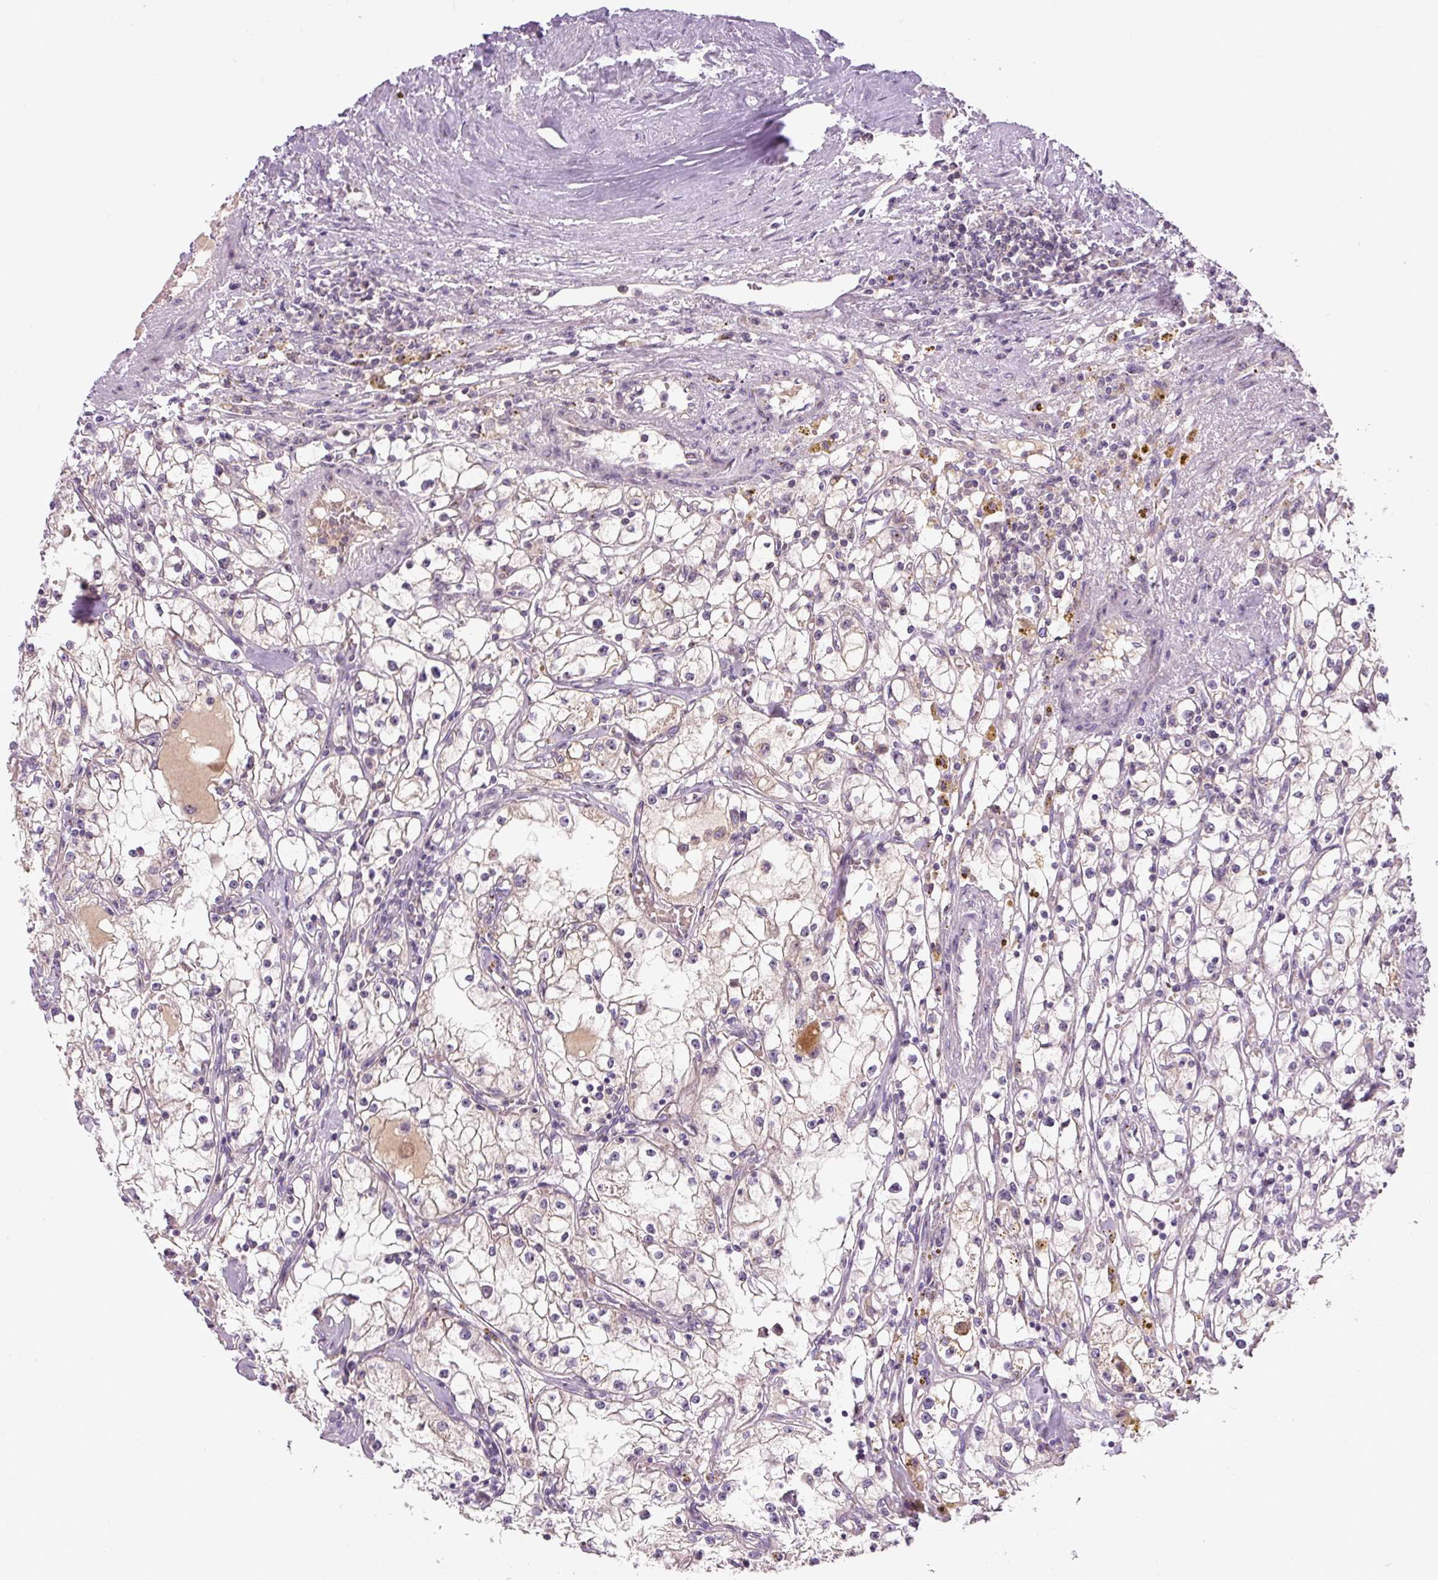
{"staining": {"intensity": "negative", "quantity": "none", "location": "none"}, "tissue": "renal cancer", "cell_type": "Tumor cells", "image_type": "cancer", "snomed": [{"axis": "morphology", "description": "Adenocarcinoma, NOS"}, {"axis": "topography", "description": "Kidney"}], "caption": "The image shows no staining of tumor cells in renal cancer.", "gene": "PCM1", "patient": {"sex": "male", "age": 56}}